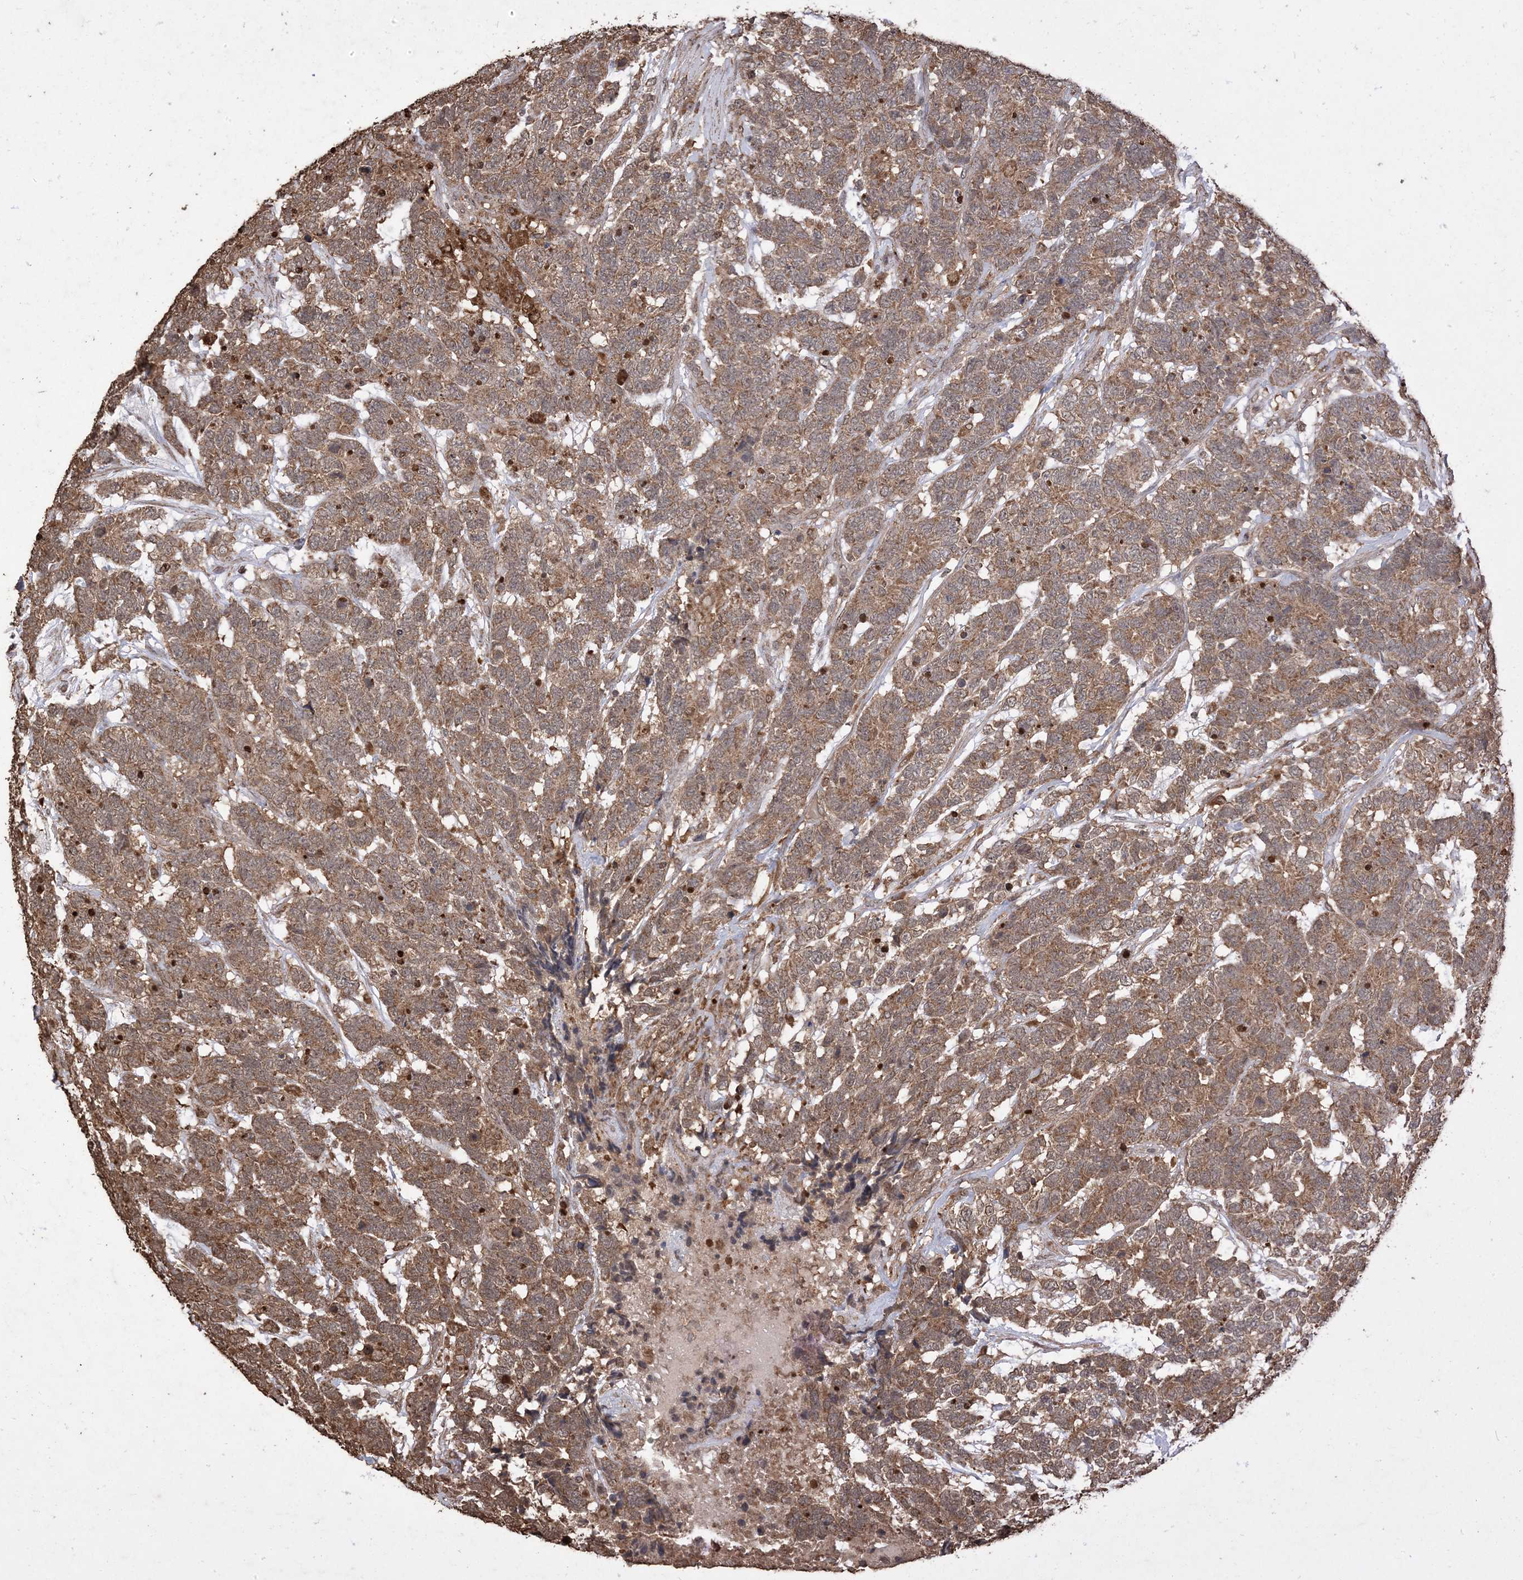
{"staining": {"intensity": "moderate", "quantity": ">75%", "location": "cytoplasmic/membranous"}, "tissue": "testis cancer", "cell_type": "Tumor cells", "image_type": "cancer", "snomed": [{"axis": "morphology", "description": "Carcinoma, Embryonal, NOS"}, {"axis": "topography", "description": "Testis"}], "caption": "Immunohistochemistry (DAB) staining of human testis cancer reveals moderate cytoplasmic/membranous protein staining in approximately >75% of tumor cells.", "gene": "HPS4", "patient": {"sex": "male", "age": 26}}